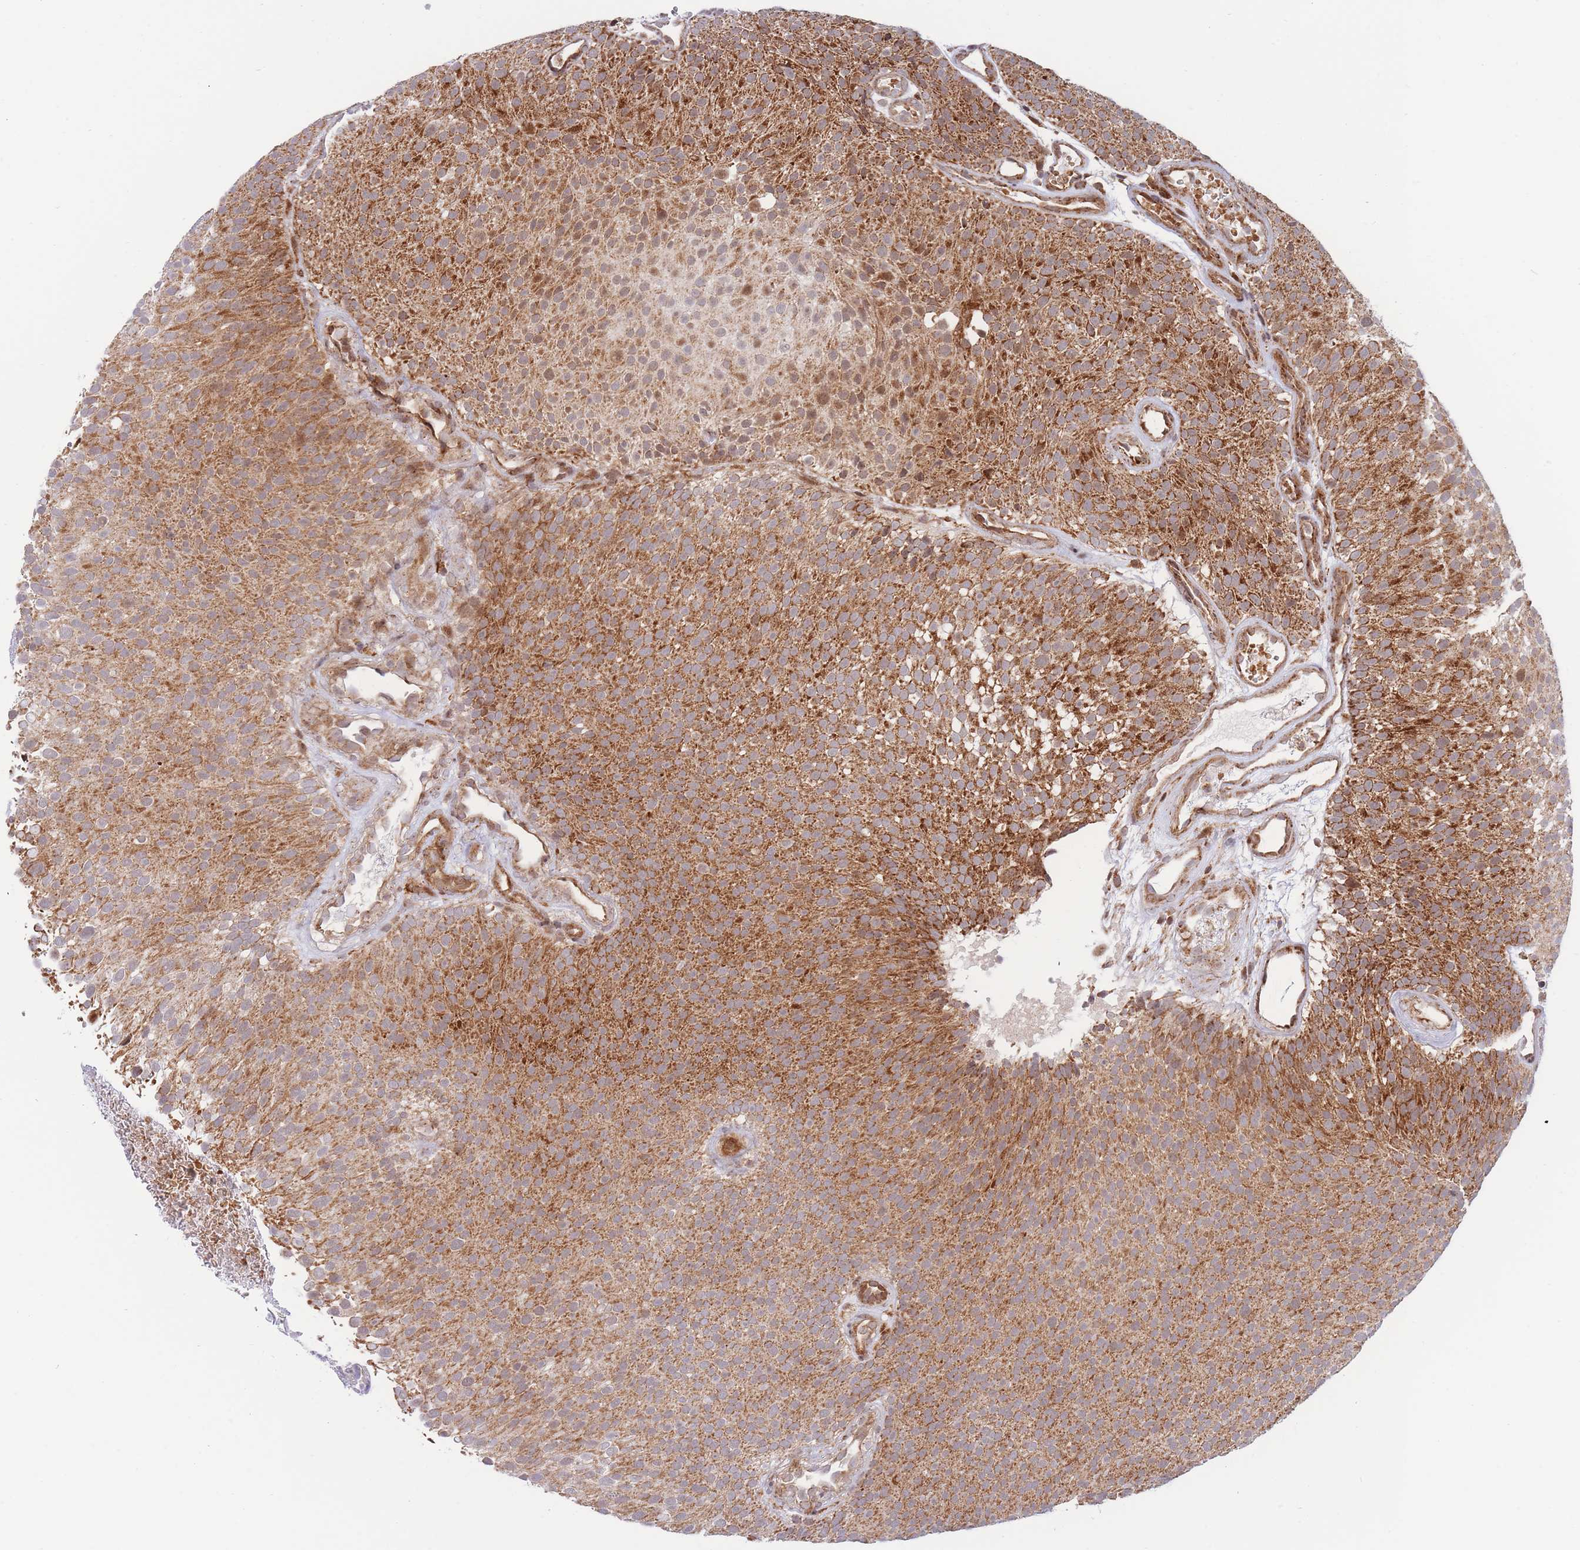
{"staining": {"intensity": "moderate", "quantity": ">75%", "location": "cytoplasmic/membranous"}, "tissue": "urothelial cancer", "cell_type": "Tumor cells", "image_type": "cancer", "snomed": [{"axis": "morphology", "description": "Urothelial carcinoma, Low grade"}, {"axis": "topography", "description": "Urinary bladder"}], "caption": "Approximately >75% of tumor cells in human low-grade urothelial carcinoma reveal moderate cytoplasmic/membranous protein expression as visualized by brown immunohistochemical staining.", "gene": "BOD1L1", "patient": {"sex": "male", "age": 78}}